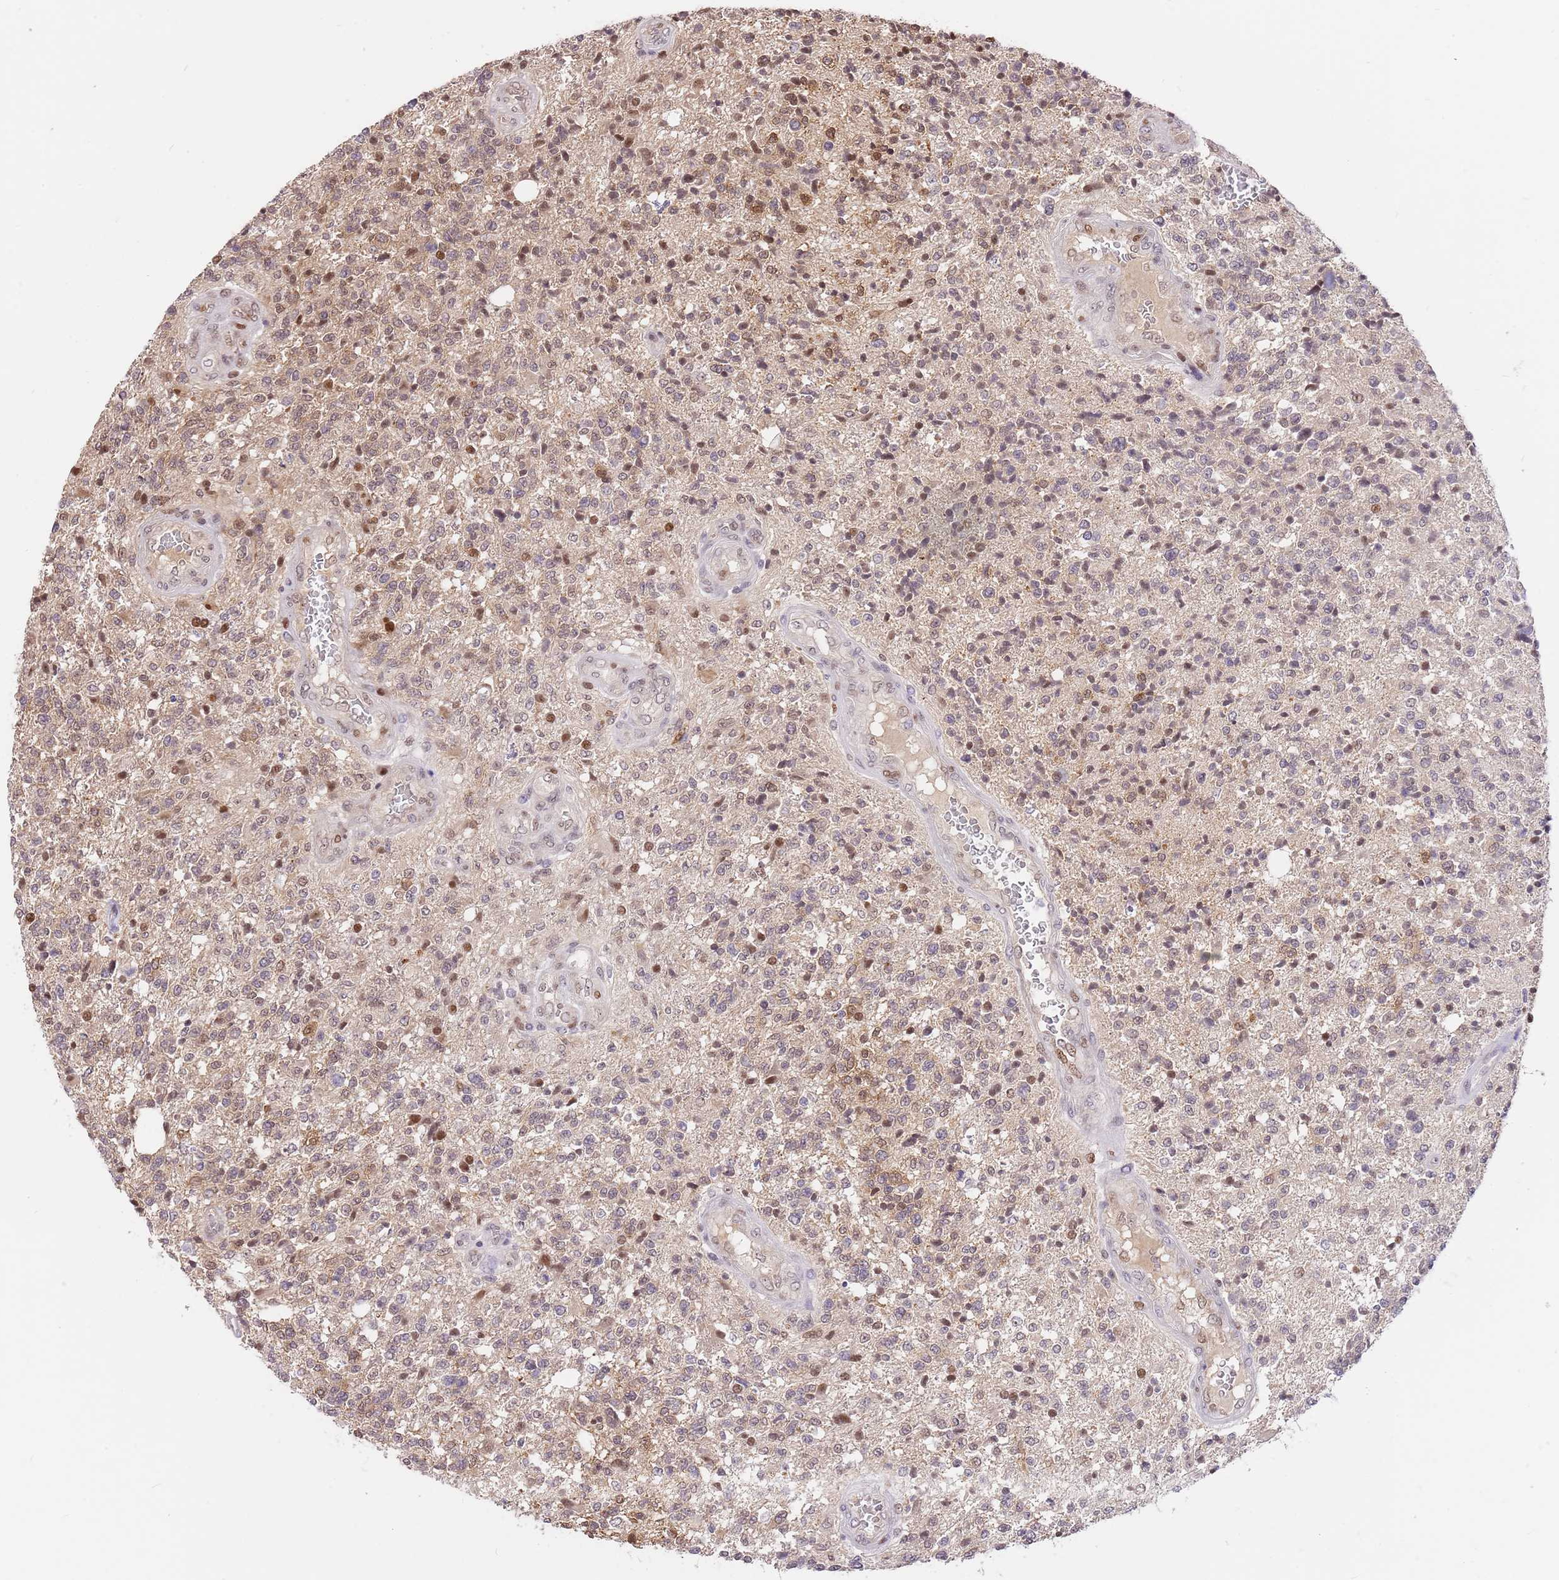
{"staining": {"intensity": "moderate", "quantity": ">75%", "location": "nuclear"}, "tissue": "glioma", "cell_type": "Tumor cells", "image_type": "cancer", "snomed": [{"axis": "morphology", "description": "Glioma, malignant, High grade"}, {"axis": "topography", "description": "Brain"}], "caption": "Immunohistochemistry histopathology image of malignant high-grade glioma stained for a protein (brown), which displays medium levels of moderate nuclear positivity in approximately >75% of tumor cells.", "gene": "RFK", "patient": {"sex": "male", "age": 56}}